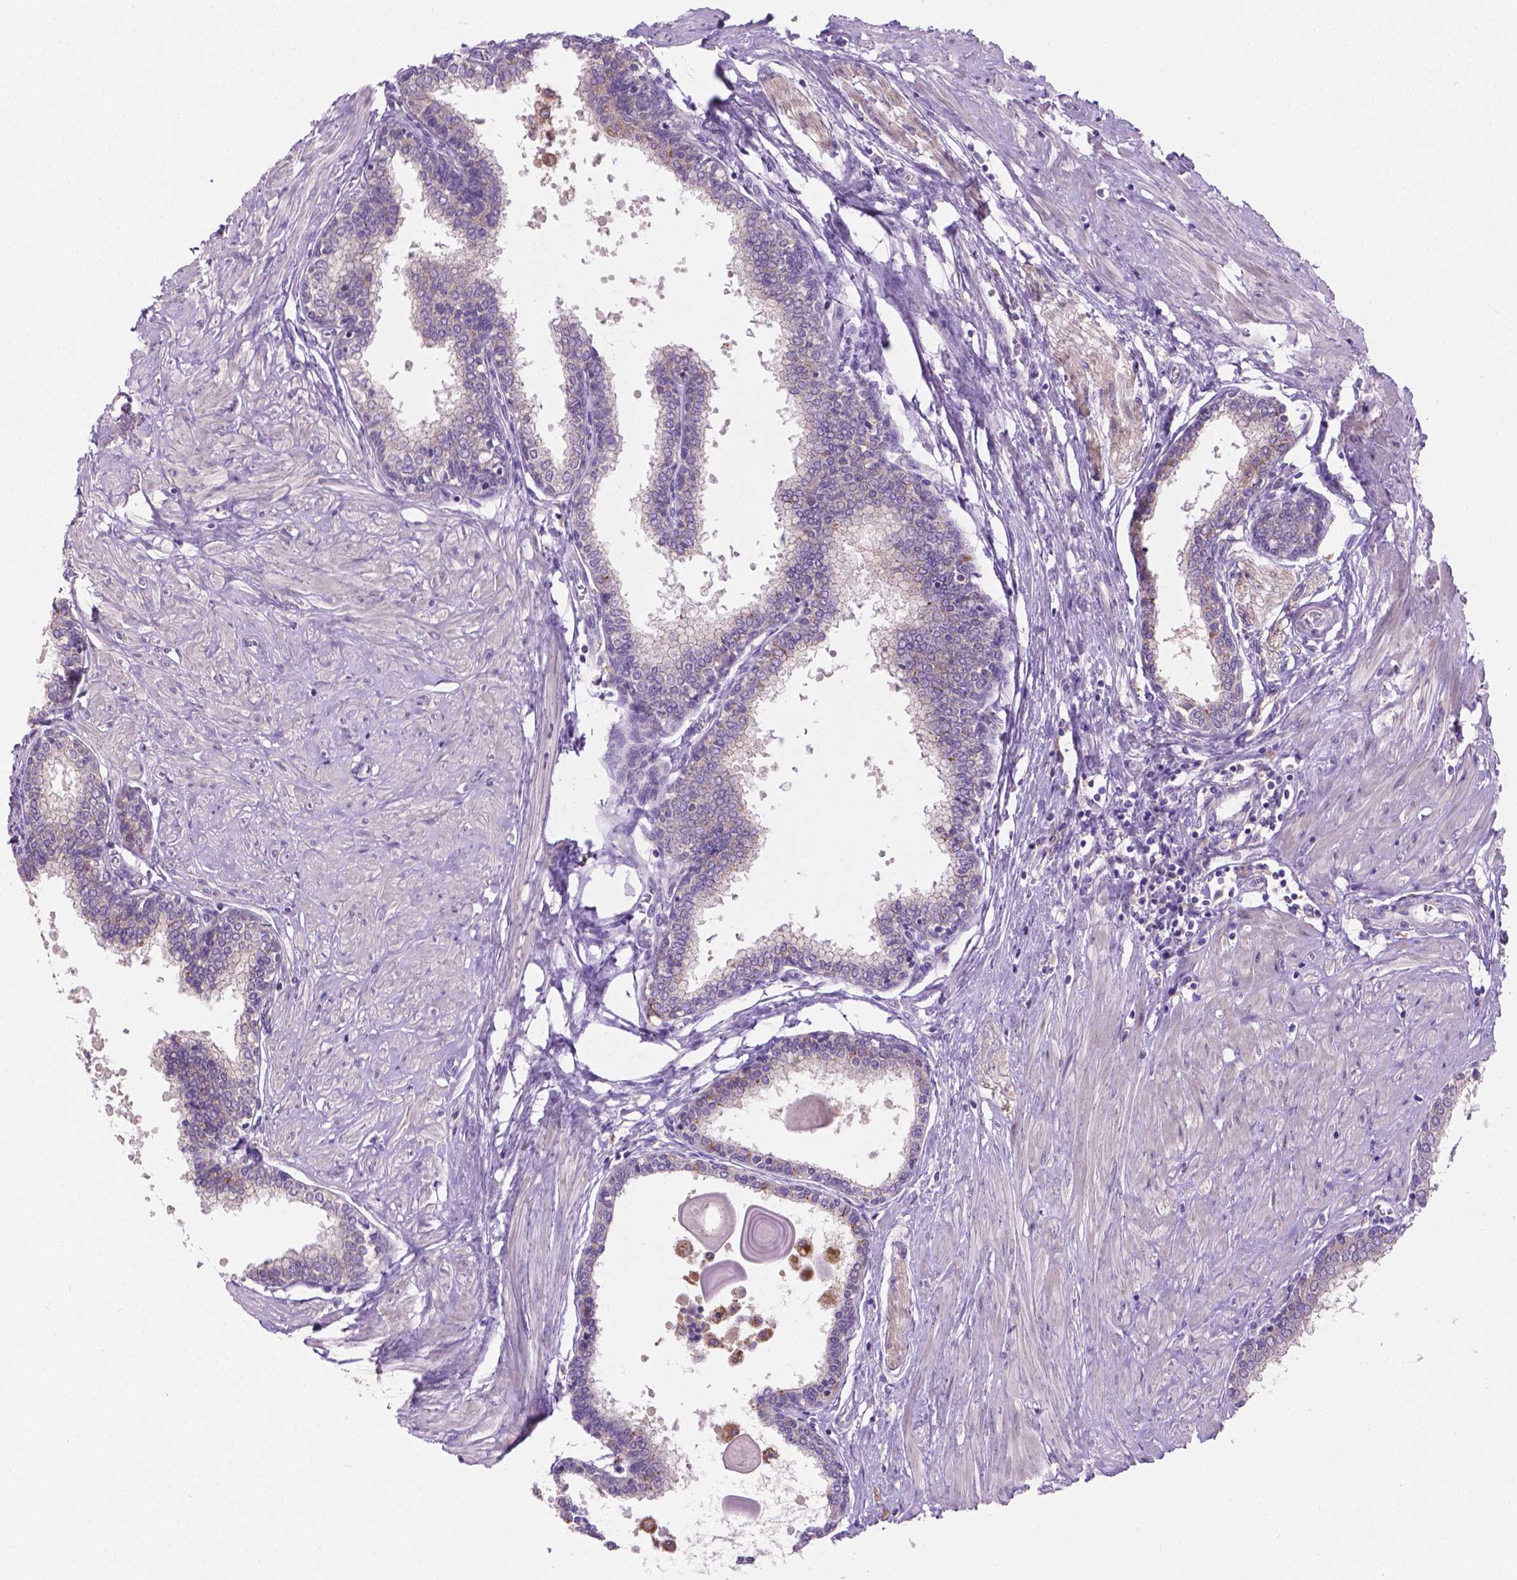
{"staining": {"intensity": "negative", "quantity": "none", "location": "none"}, "tissue": "prostate", "cell_type": "Glandular cells", "image_type": "normal", "snomed": [{"axis": "morphology", "description": "Normal tissue, NOS"}, {"axis": "topography", "description": "Prostate"}], "caption": "This is an IHC histopathology image of unremarkable prostate. There is no expression in glandular cells.", "gene": "CDH7", "patient": {"sex": "male", "age": 55}}